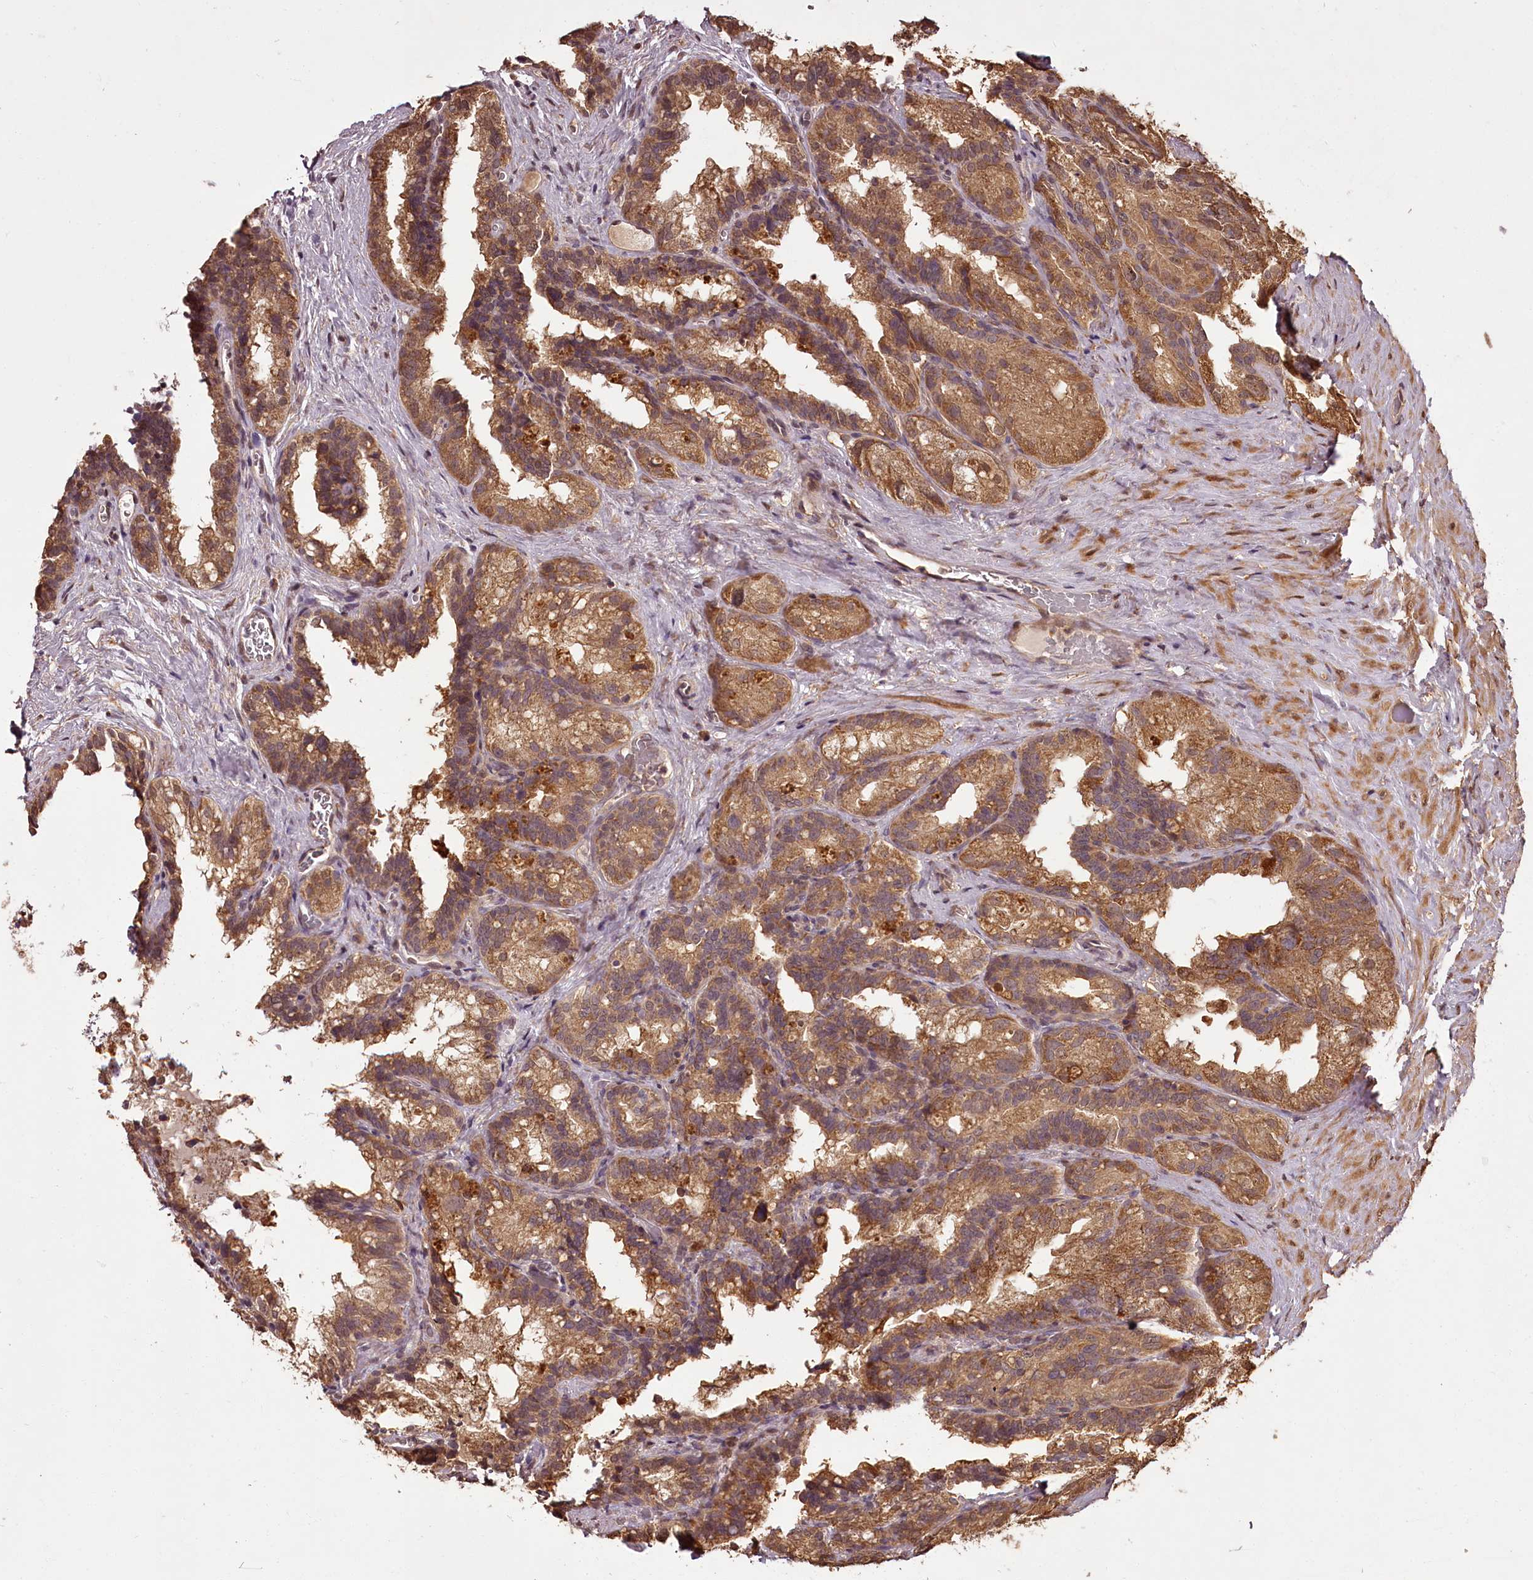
{"staining": {"intensity": "moderate", "quantity": ">75%", "location": "cytoplasmic/membranous"}, "tissue": "seminal vesicle", "cell_type": "Glandular cells", "image_type": "normal", "snomed": [{"axis": "morphology", "description": "Normal tissue, NOS"}, {"axis": "topography", "description": "Seminal veicle"}], "caption": "IHC of unremarkable seminal vesicle demonstrates medium levels of moderate cytoplasmic/membranous positivity in approximately >75% of glandular cells. Using DAB (3,3'-diaminobenzidine) (brown) and hematoxylin (blue) stains, captured at high magnification using brightfield microscopy.", "gene": "NPRL2", "patient": {"sex": "male", "age": 60}}